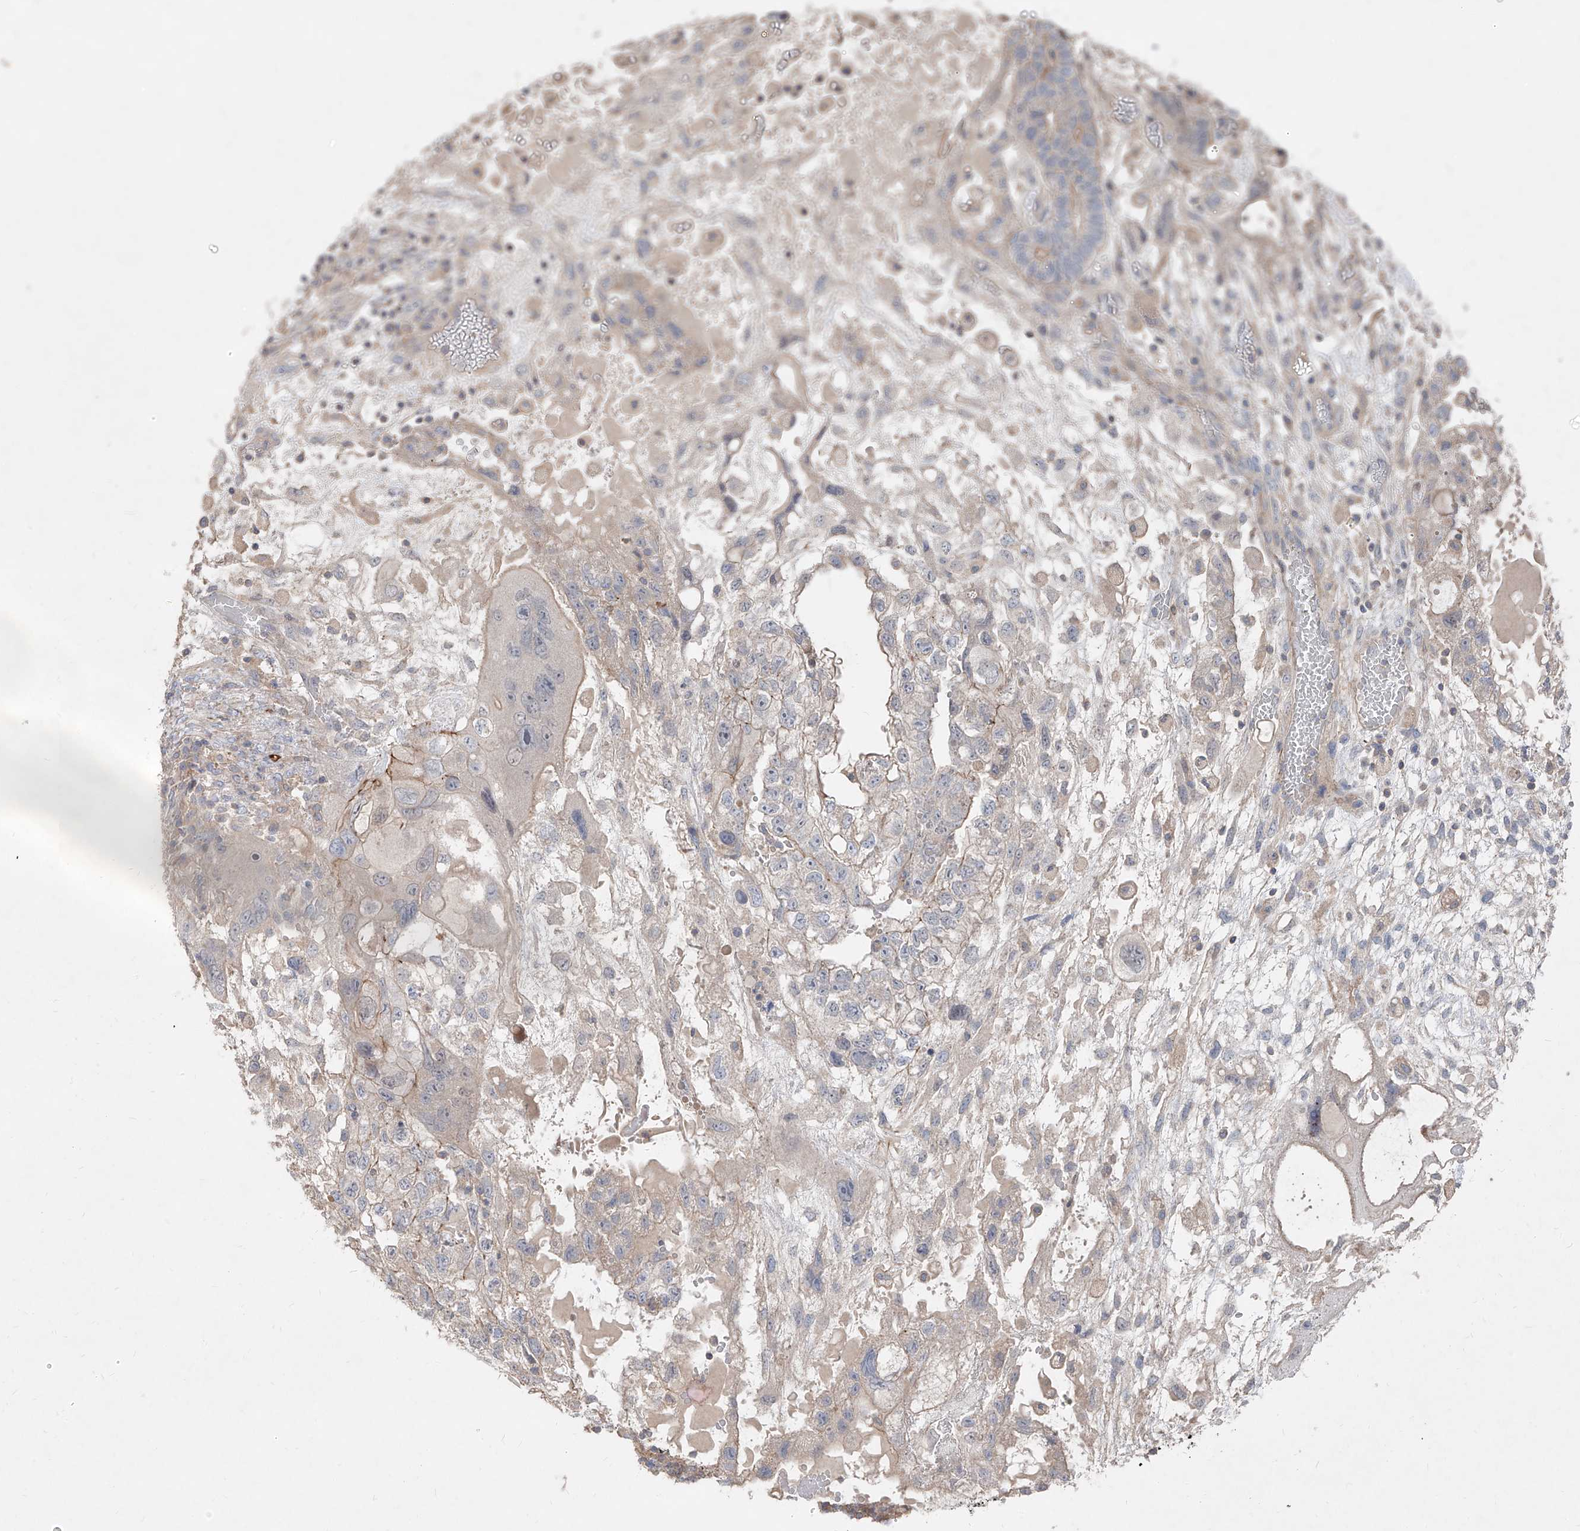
{"staining": {"intensity": "weak", "quantity": "<25%", "location": "cytoplasmic/membranous"}, "tissue": "testis cancer", "cell_type": "Tumor cells", "image_type": "cancer", "snomed": [{"axis": "morphology", "description": "Carcinoma, Embryonal, NOS"}, {"axis": "topography", "description": "Testis"}], "caption": "Immunohistochemical staining of human embryonal carcinoma (testis) exhibits no significant positivity in tumor cells. (Brightfield microscopy of DAB immunohistochemistry (IHC) at high magnification).", "gene": "UFD1", "patient": {"sex": "male", "age": 36}}